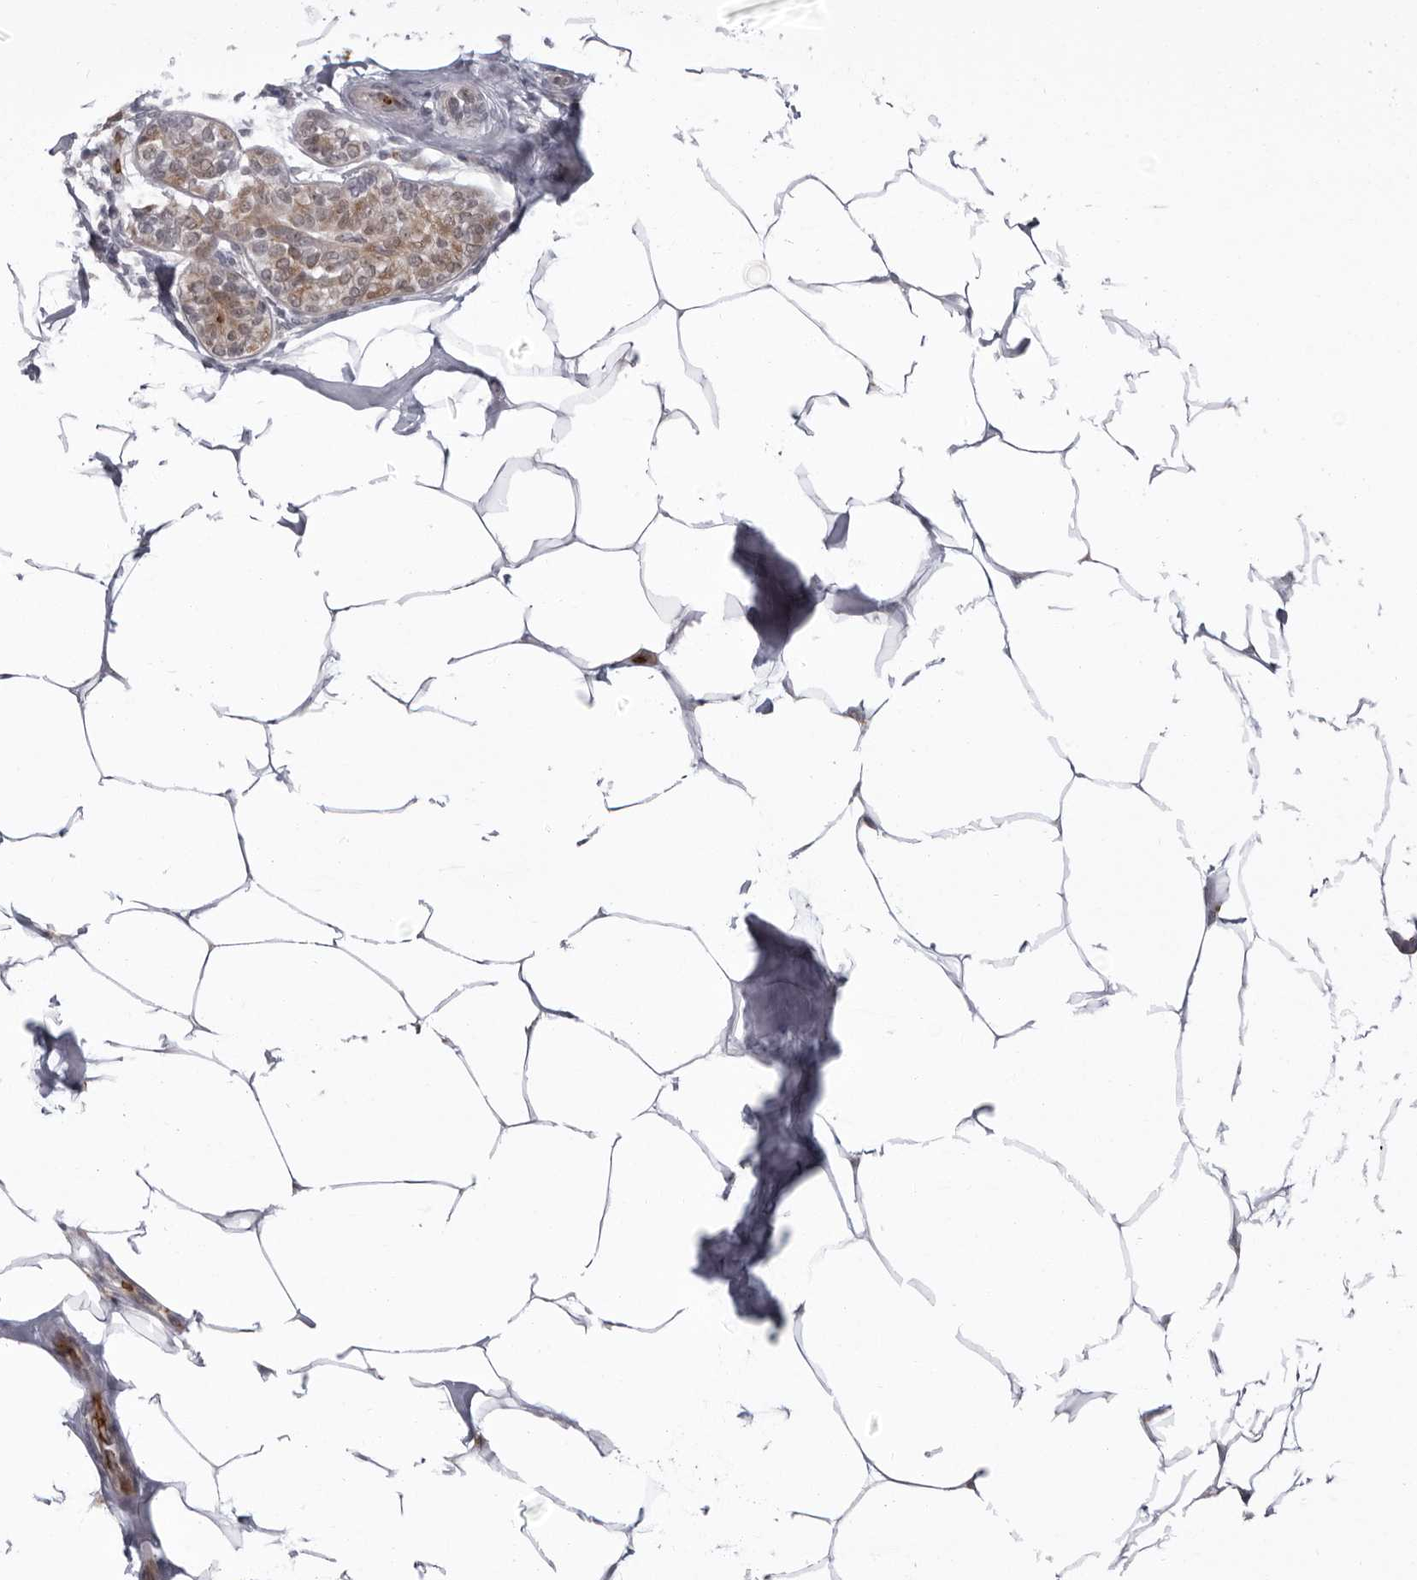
{"staining": {"intensity": "moderate", "quantity": ">75%", "location": "cytoplasmic/membranous"}, "tissue": "breast cancer", "cell_type": "Tumor cells", "image_type": "cancer", "snomed": [{"axis": "morphology", "description": "Lobular carcinoma, in situ"}, {"axis": "morphology", "description": "Lobular carcinoma"}, {"axis": "topography", "description": "Breast"}], "caption": "The immunohistochemical stain highlights moderate cytoplasmic/membranous staining in tumor cells of breast cancer tissue.", "gene": "THOP1", "patient": {"sex": "female", "age": 41}}